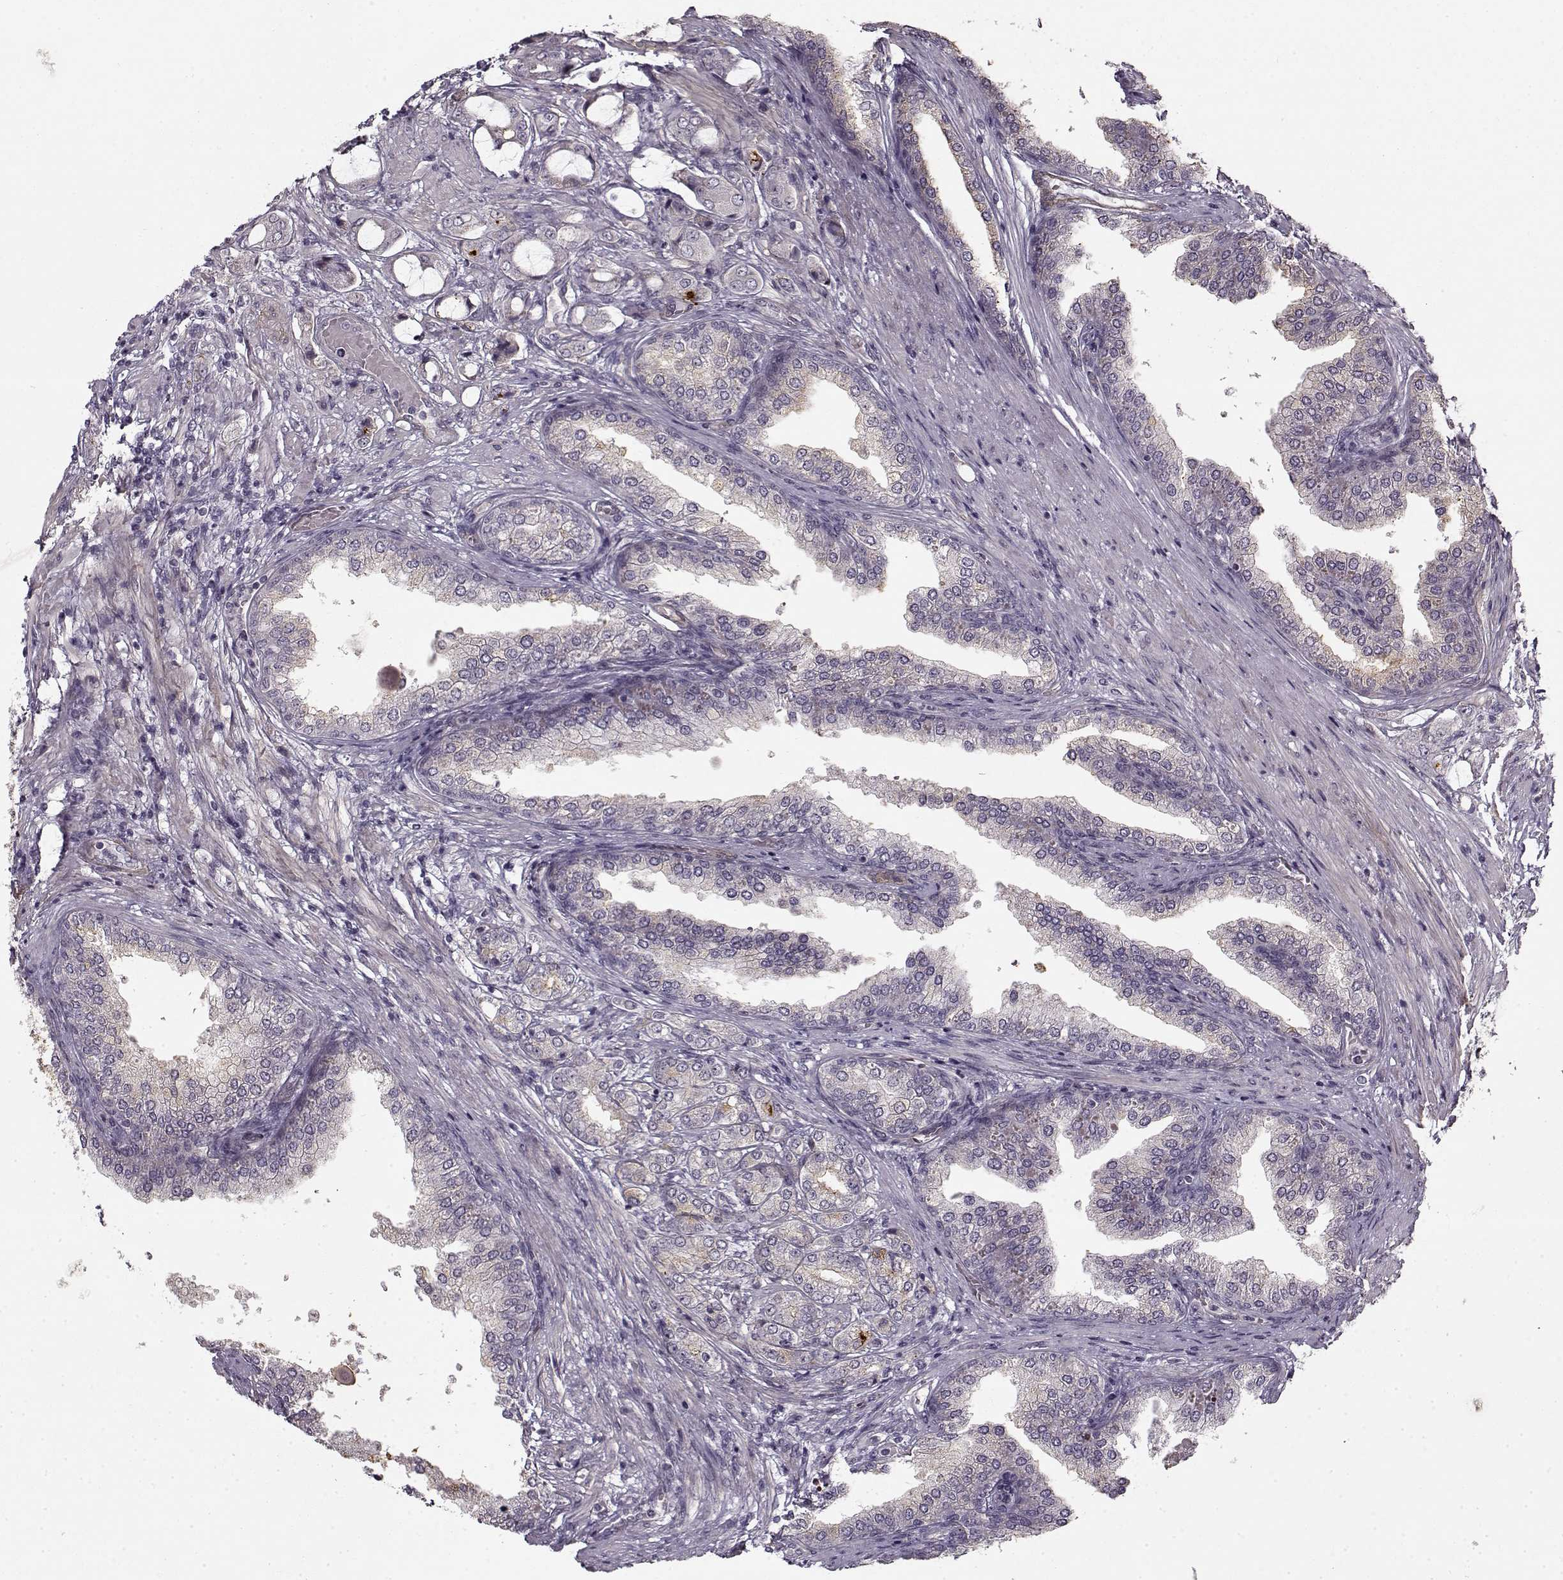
{"staining": {"intensity": "negative", "quantity": "none", "location": "none"}, "tissue": "prostate cancer", "cell_type": "Tumor cells", "image_type": "cancer", "snomed": [{"axis": "morphology", "description": "Adenocarcinoma, NOS"}, {"axis": "topography", "description": "Prostate"}], "caption": "Tumor cells are negative for brown protein staining in prostate cancer. Brightfield microscopy of IHC stained with DAB (3,3'-diaminobenzidine) (brown) and hematoxylin (blue), captured at high magnification.", "gene": "LAMB2", "patient": {"sex": "male", "age": 63}}